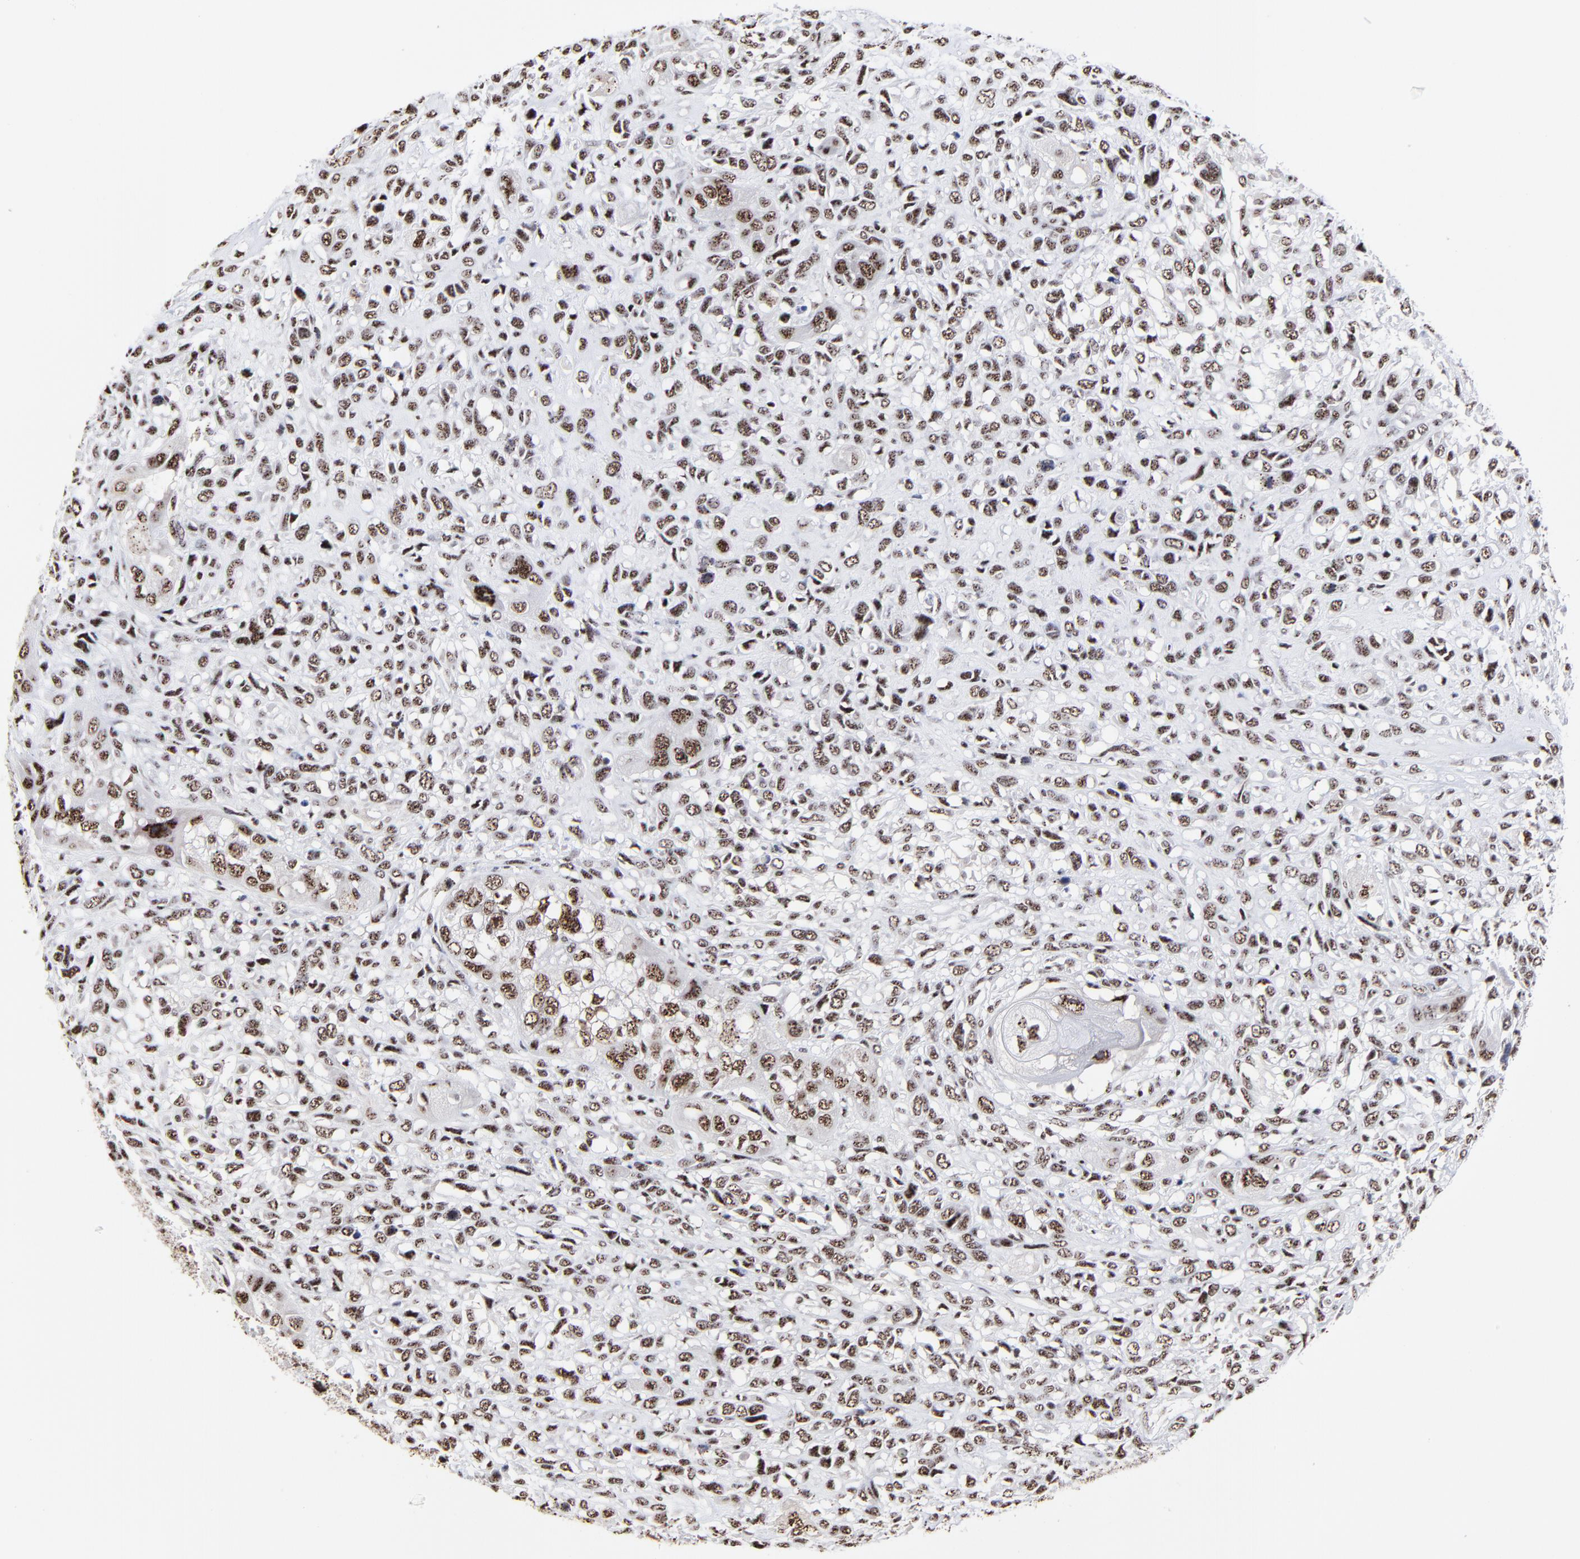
{"staining": {"intensity": "moderate", "quantity": ">75%", "location": "nuclear"}, "tissue": "head and neck cancer", "cell_type": "Tumor cells", "image_type": "cancer", "snomed": [{"axis": "morphology", "description": "Neoplasm, malignant, NOS"}, {"axis": "topography", "description": "Salivary gland"}, {"axis": "topography", "description": "Head-Neck"}], "caption": "Neoplasm (malignant) (head and neck) stained with a brown dye reveals moderate nuclear positive expression in about >75% of tumor cells.", "gene": "MBD4", "patient": {"sex": "male", "age": 43}}